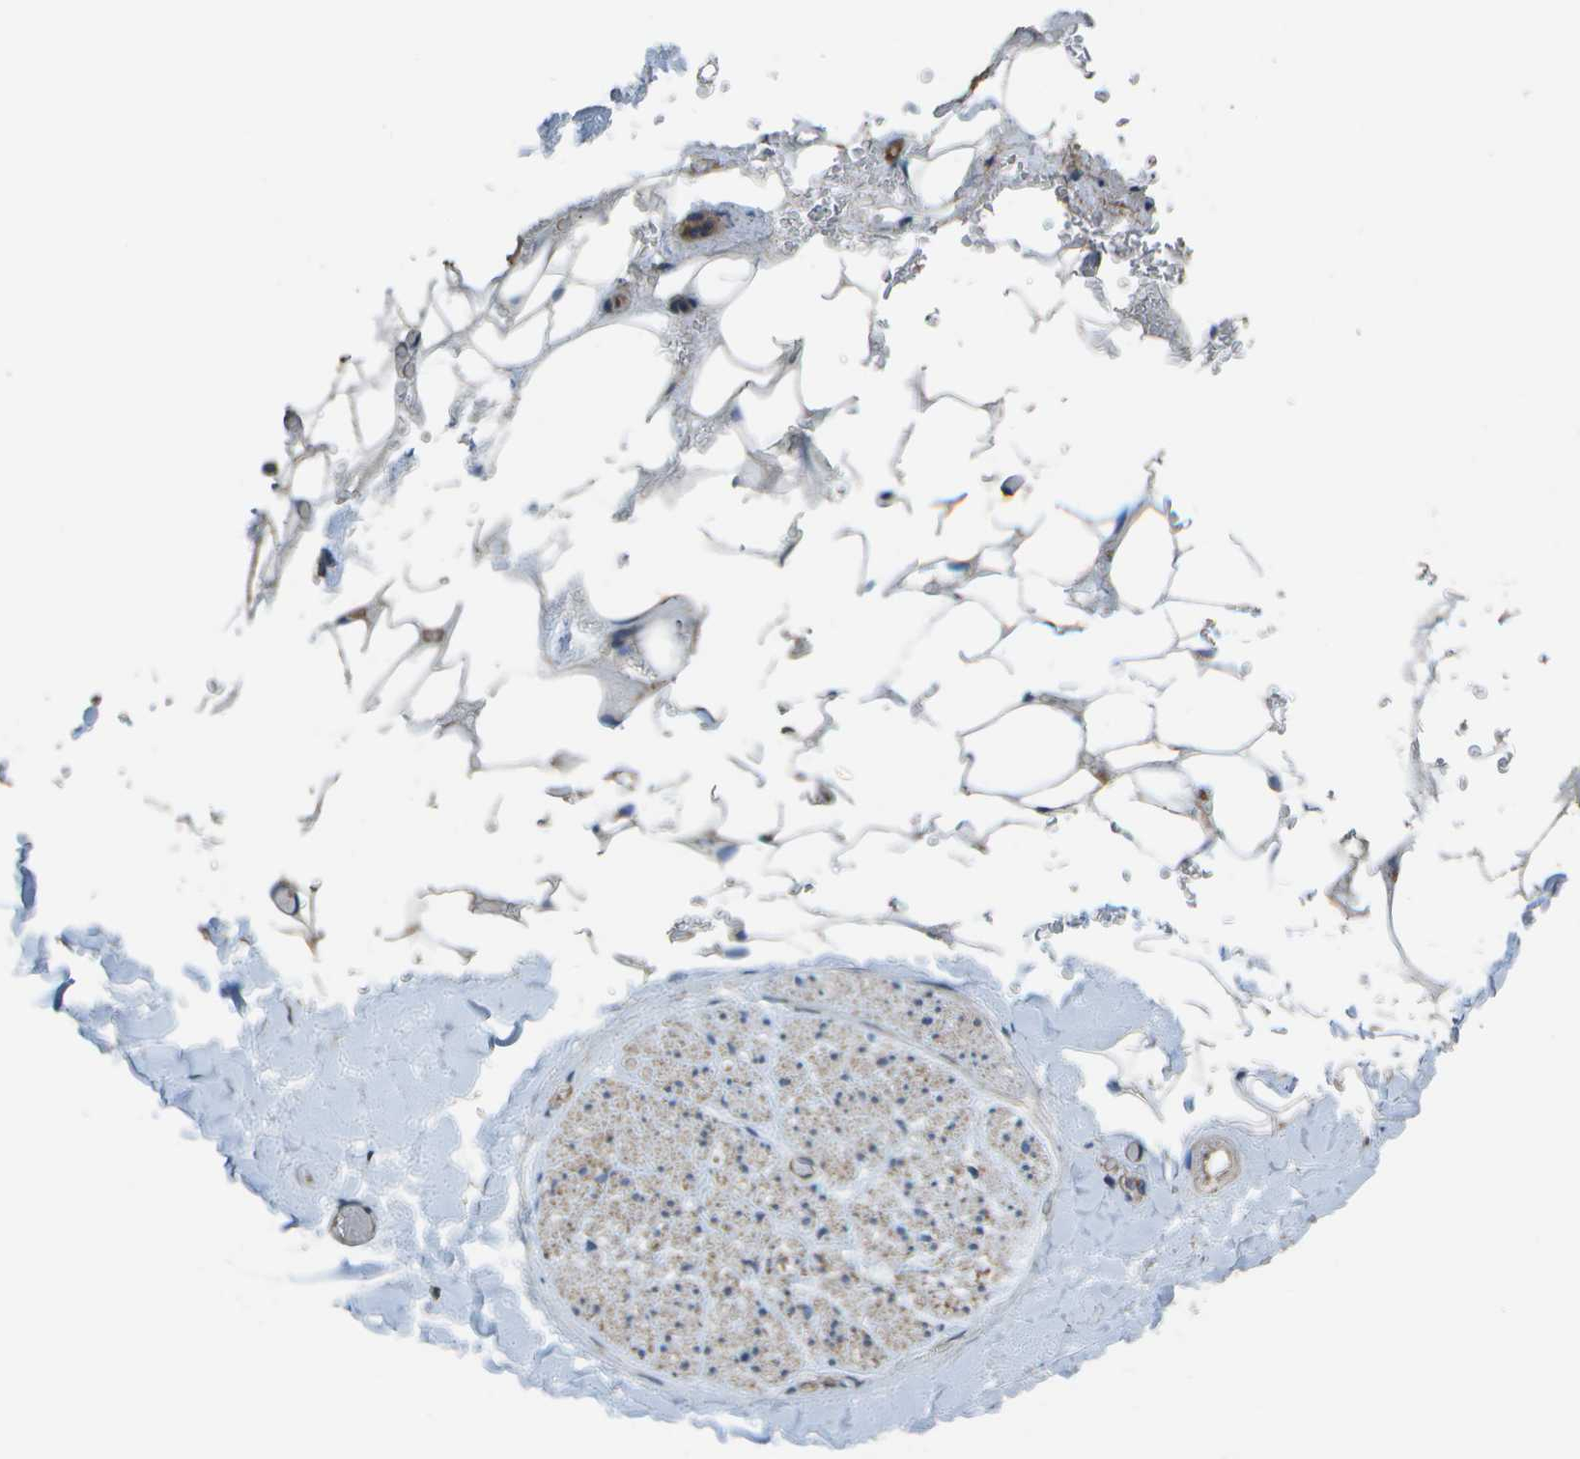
{"staining": {"intensity": "weak", "quantity": ">75%", "location": "cytoplasmic/membranous"}, "tissue": "adipose tissue", "cell_type": "Adipocytes", "image_type": "normal", "snomed": [{"axis": "morphology", "description": "Normal tissue, NOS"}, {"axis": "topography", "description": "Peripheral nerve tissue"}], "caption": "DAB immunohistochemical staining of unremarkable human adipose tissue reveals weak cytoplasmic/membranous protein expression in about >75% of adipocytes.", "gene": "CLNS1A", "patient": {"sex": "male", "age": 70}}